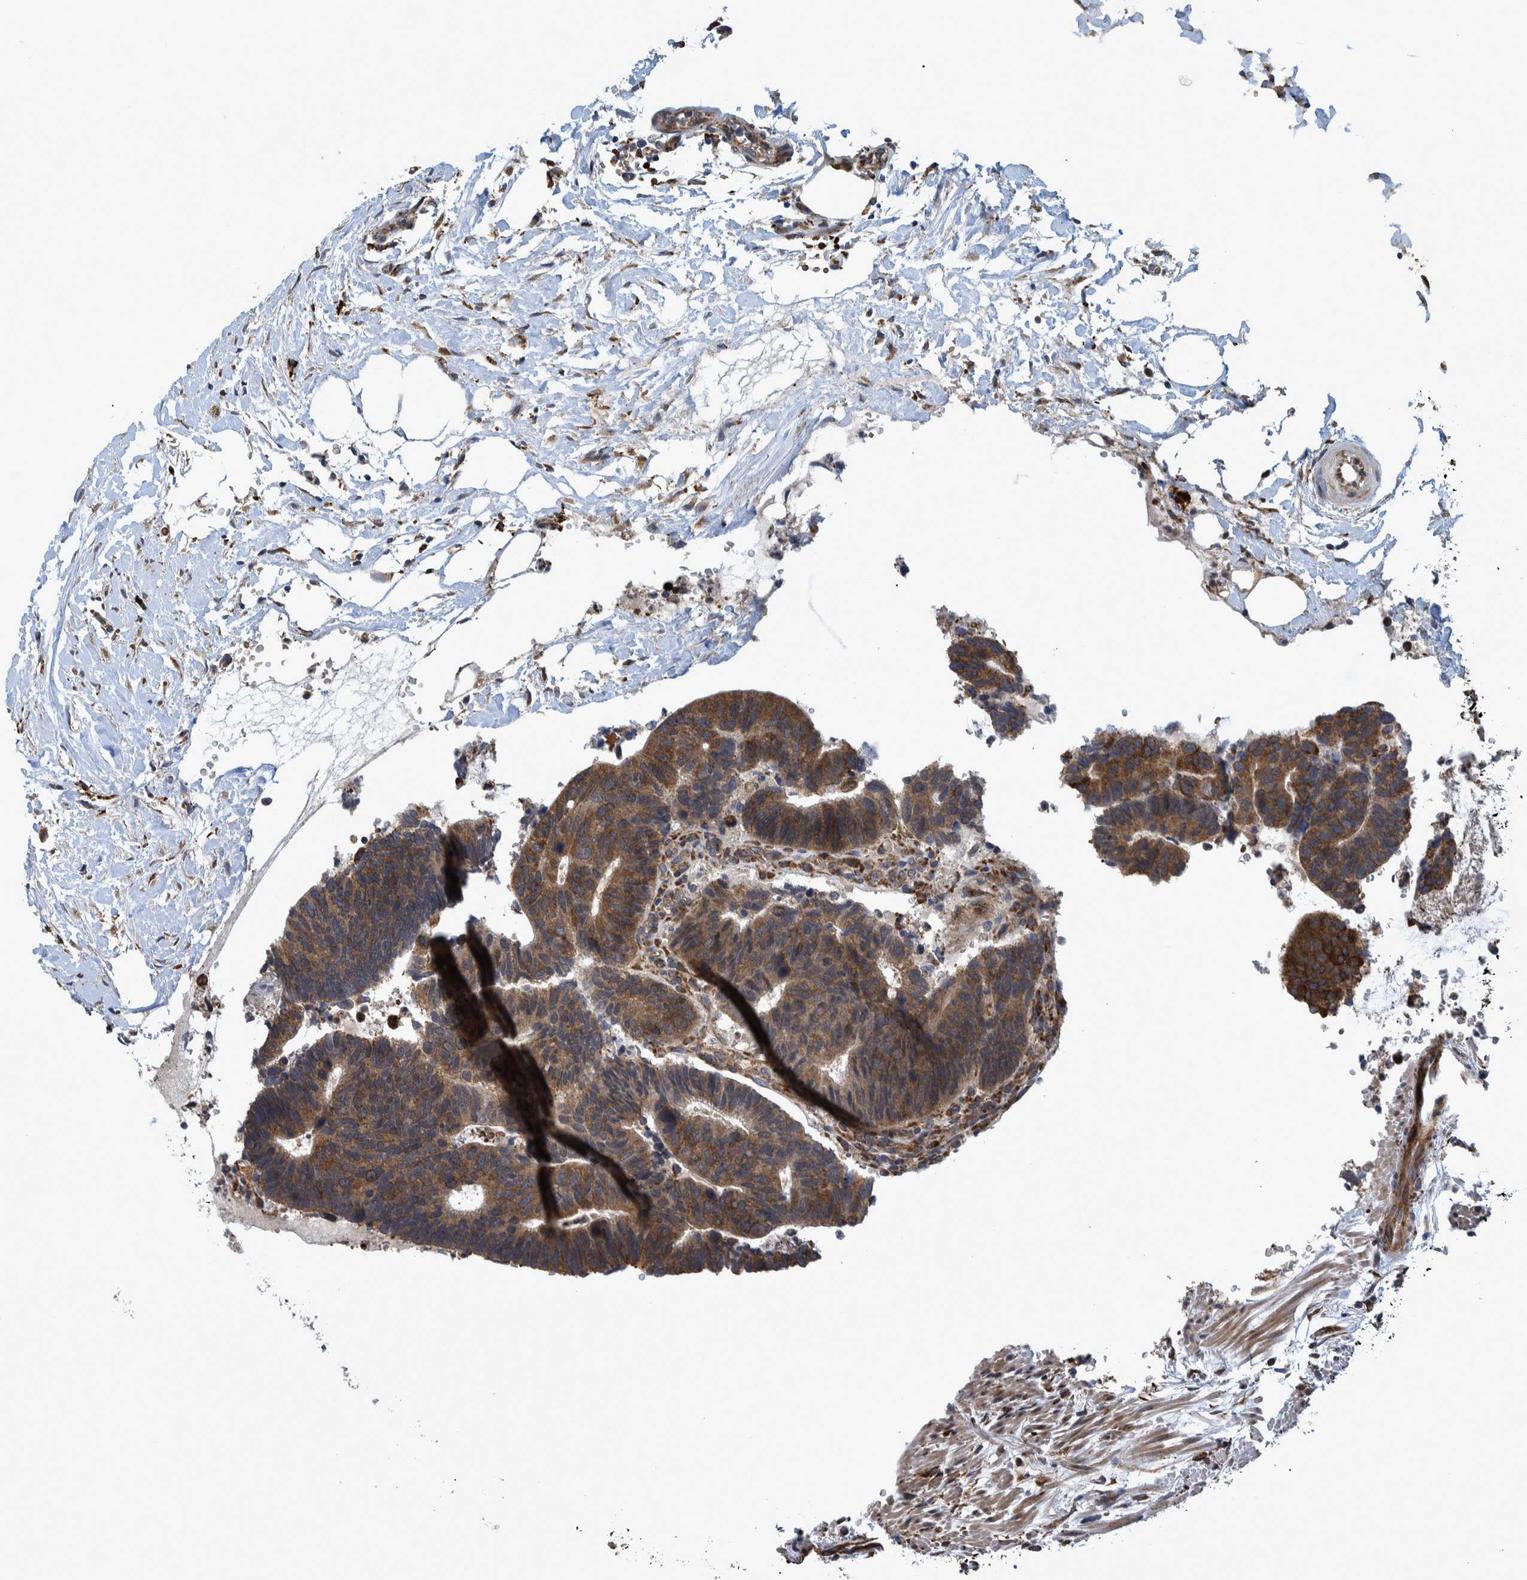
{"staining": {"intensity": "moderate", "quantity": ">75%", "location": "cytoplasmic/membranous"}, "tissue": "colorectal cancer", "cell_type": "Tumor cells", "image_type": "cancer", "snomed": [{"axis": "morphology", "description": "Adenocarcinoma, NOS"}, {"axis": "topography", "description": "Colon"}], "caption": "About >75% of tumor cells in adenocarcinoma (colorectal) exhibit moderate cytoplasmic/membranous protein staining as visualized by brown immunohistochemical staining.", "gene": "SPAG5", "patient": {"sex": "male", "age": 56}}